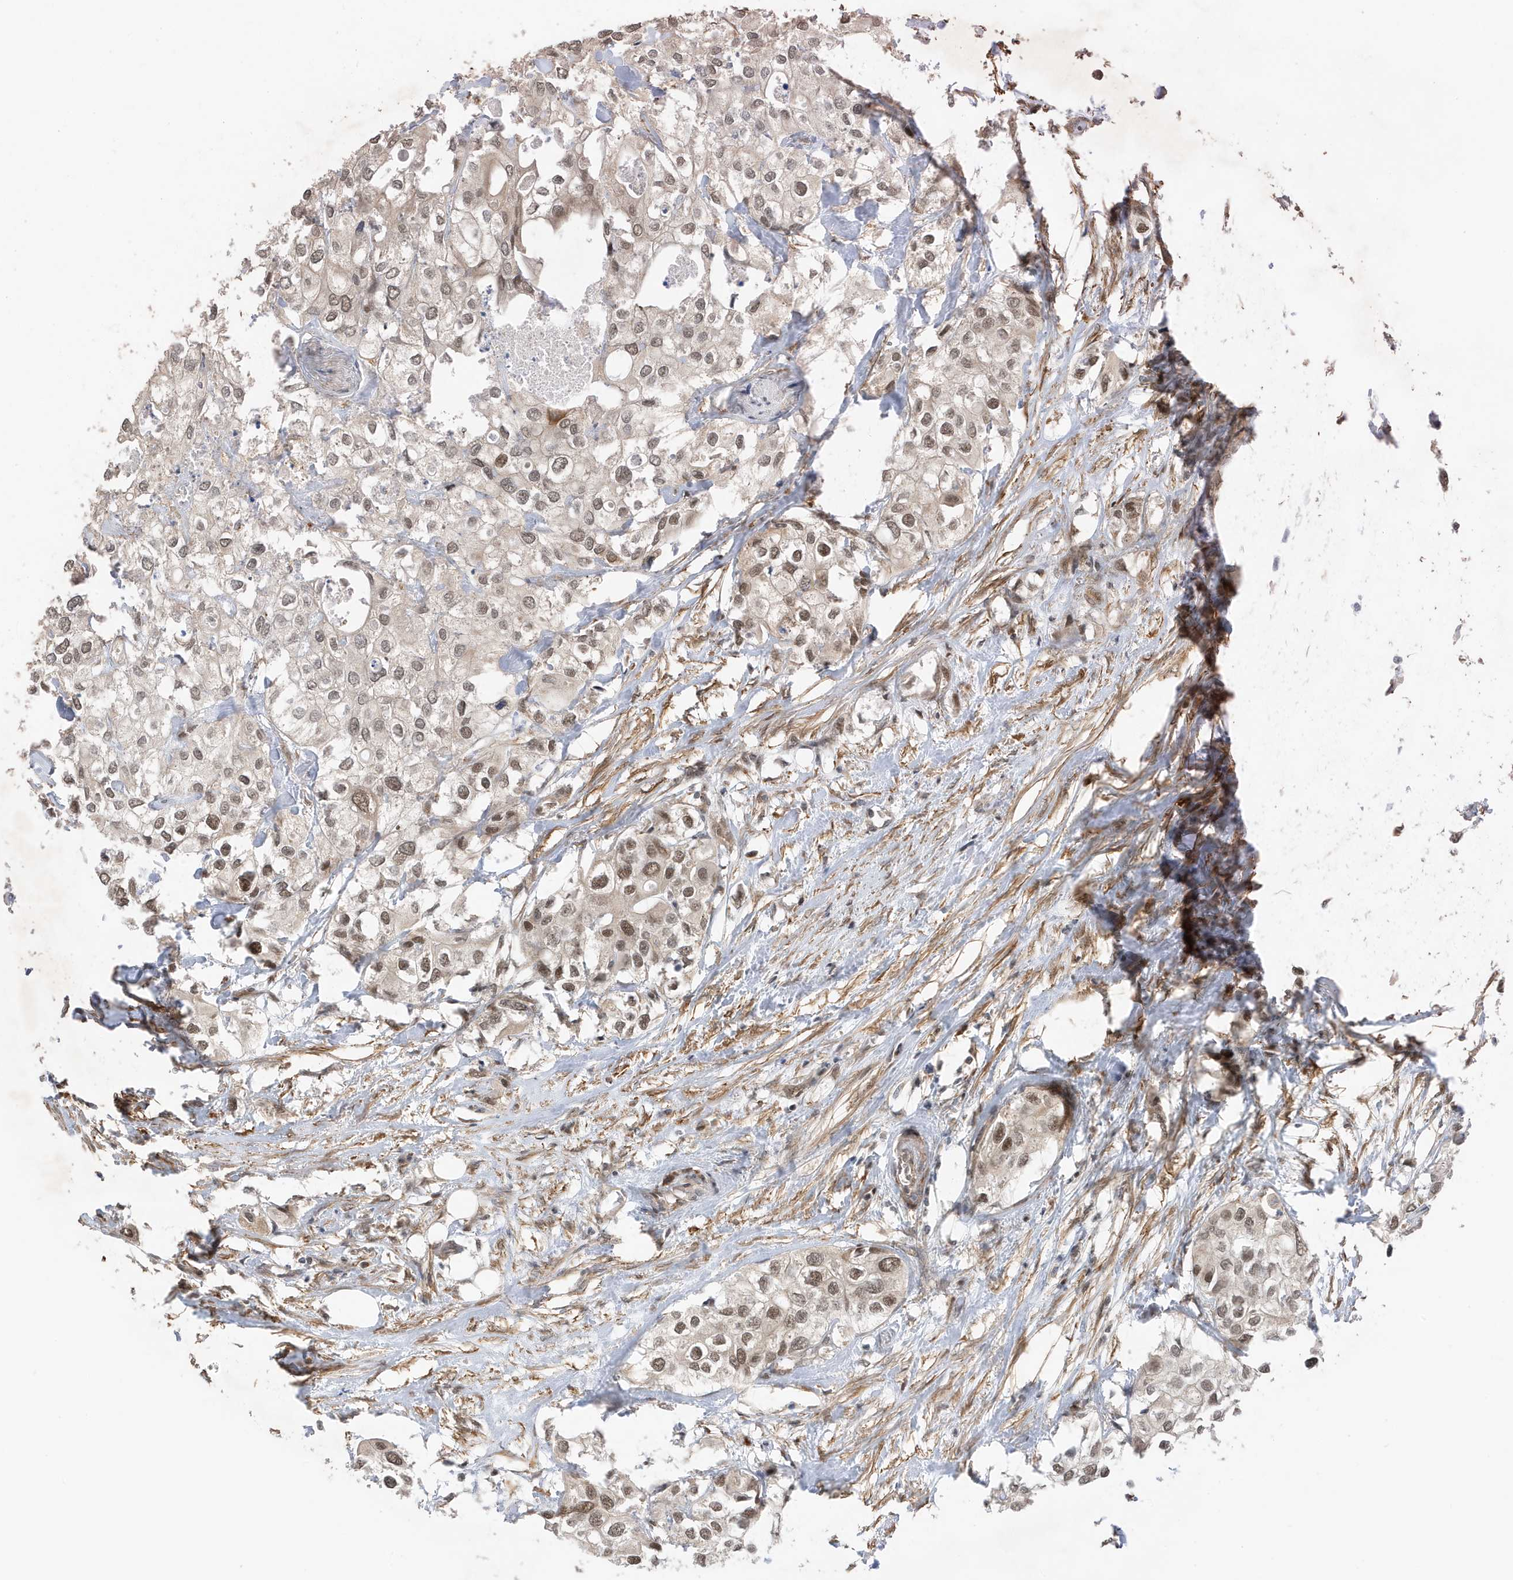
{"staining": {"intensity": "moderate", "quantity": "25%-75%", "location": "nuclear"}, "tissue": "urothelial cancer", "cell_type": "Tumor cells", "image_type": "cancer", "snomed": [{"axis": "morphology", "description": "Urothelial carcinoma, High grade"}, {"axis": "topography", "description": "Urinary bladder"}], "caption": "This histopathology image displays immunohistochemistry (IHC) staining of urothelial cancer, with medium moderate nuclear staining in approximately 25%-75% of tumor cells.", "gene": "MAST3", "patient": {"sex": "male", "age": 64}}